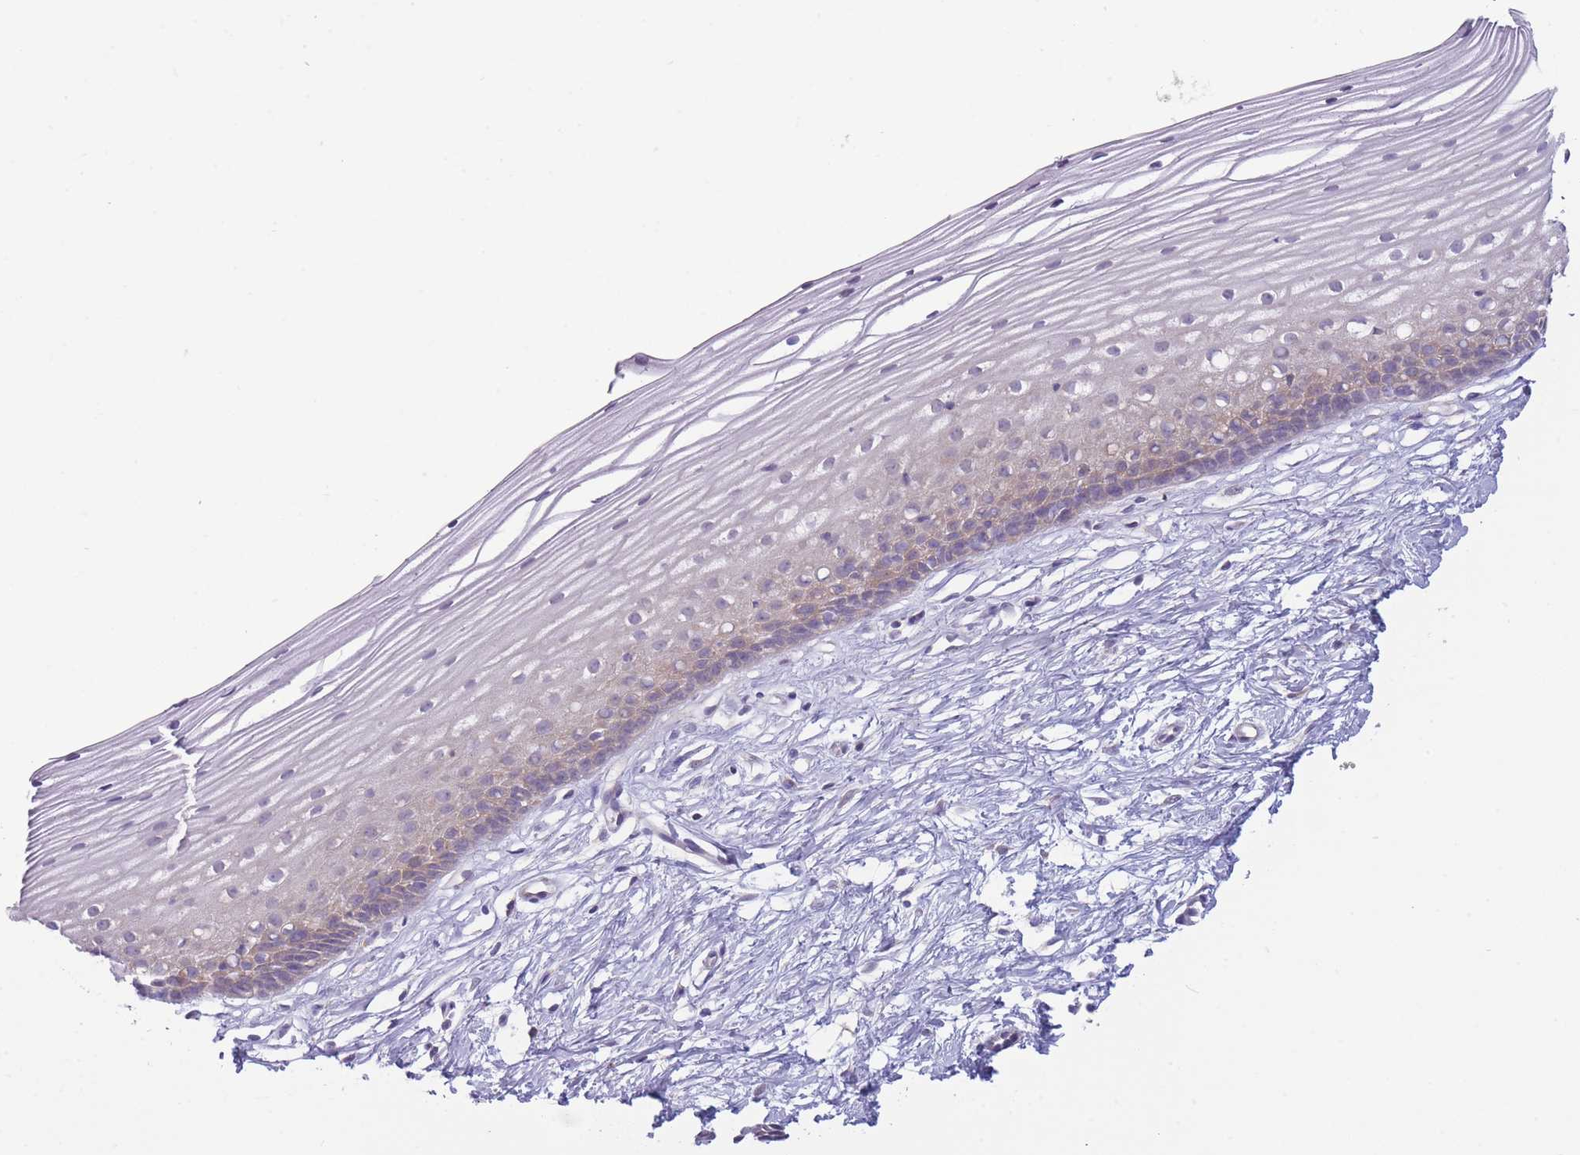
{"staining": {"intensity": "negative", "quantity": "none", "location": "none"}, "tissue": "cervix", "cell_type": "Glandular cells", "image_type": "normal", "snomed": [{"axis": "morphology", "description": "Normal tissue, NOS"}, {"axis": "topography", "description": "Cervix"}], "caption": "IHC photomicrograph of normal cervix: cervix stained with DAB (3,3'-diaminobenzidine) displays no significant protein positivity in glandular cells.", "gene": "PFDN6", "patient": {"sex": "female", "age": 40}}